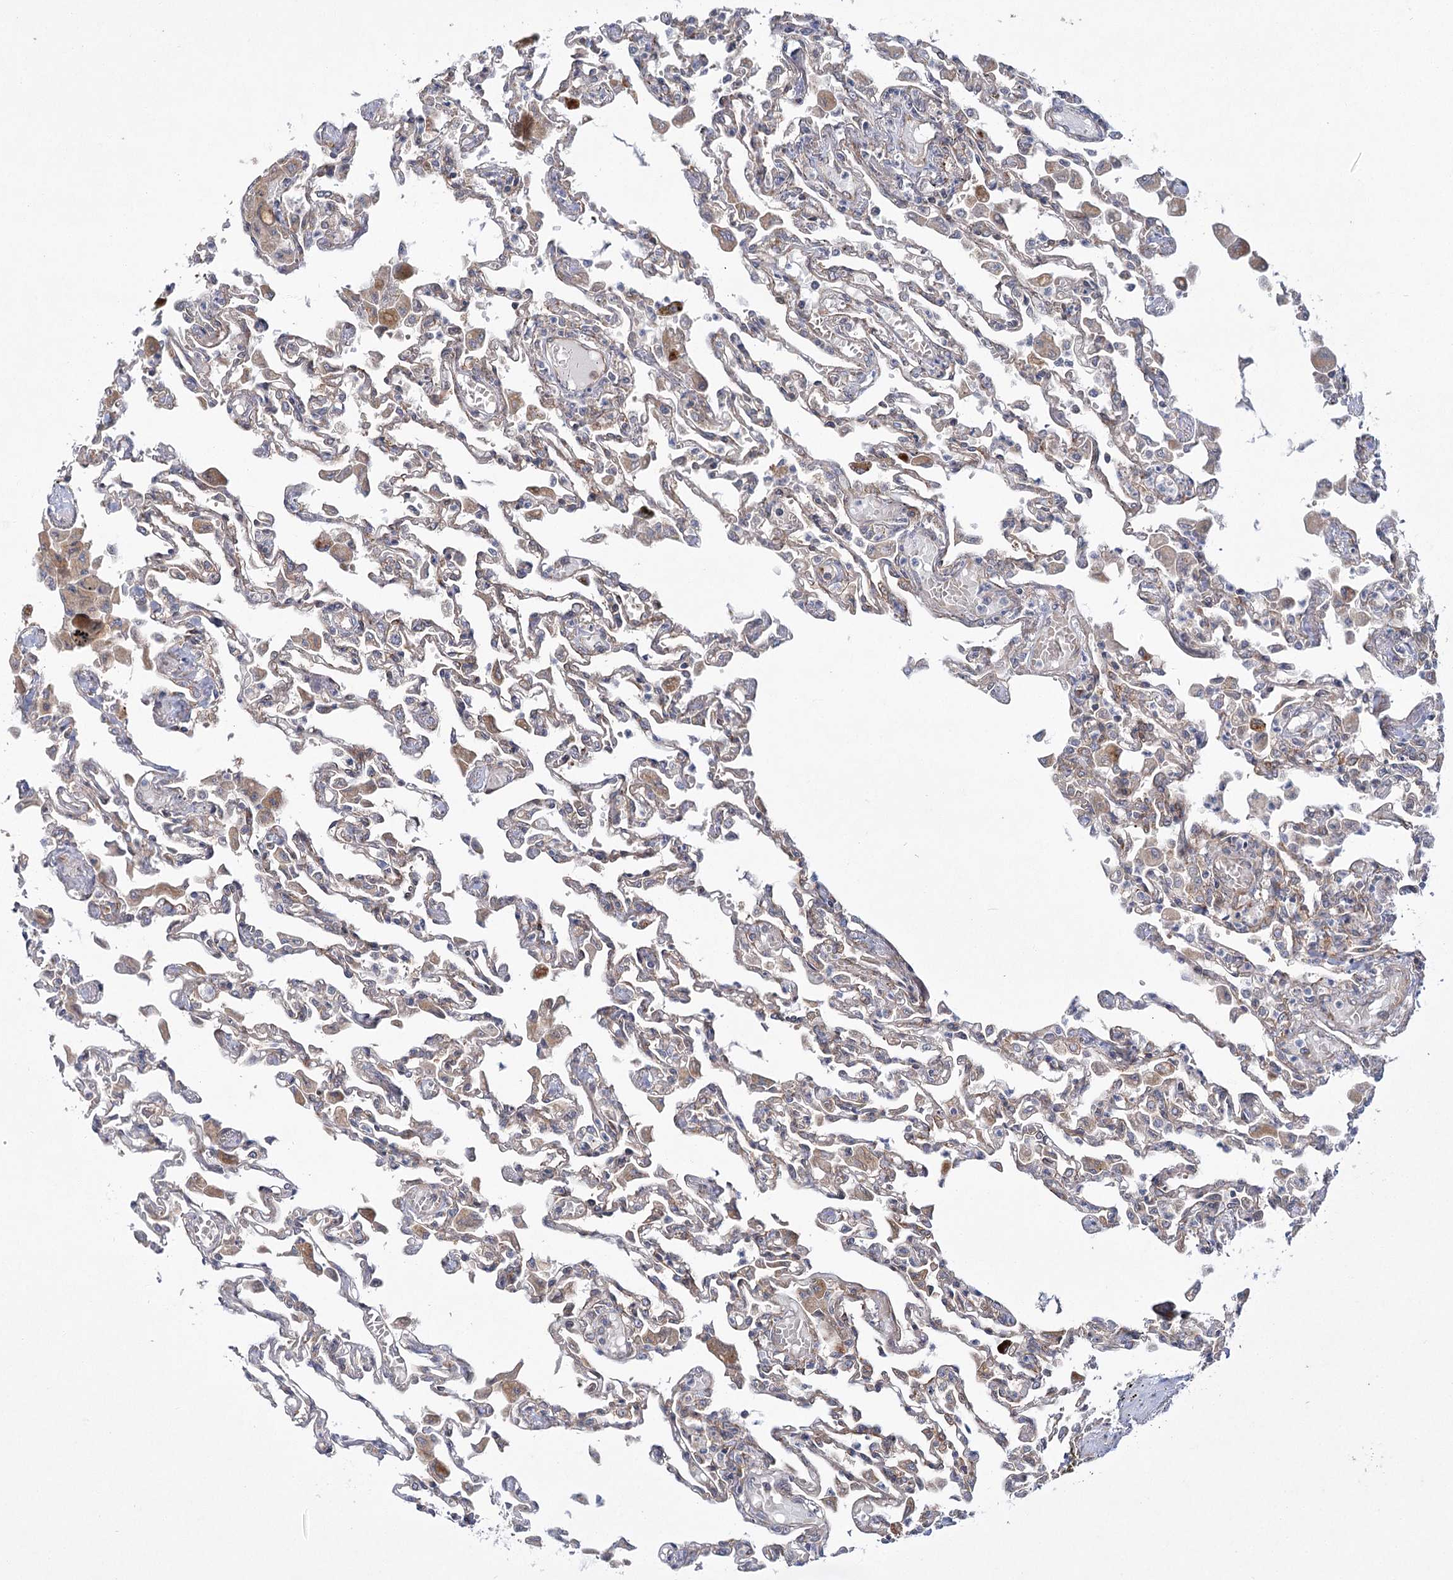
{"staining": {"intensity": "moderate", "quantity": ">75%", "location": "cytoplasmic/membranous"}, "tissue": "lung", "cell_type": "Alveolar cells", "image_type": "normal", "snomed": [{"axis": "morphology", "description": "Normal tissue, NOS"}, {"axis": "topography", "description": "Bronchus"}, {"axis": "topography", "description": "Lung"}], "caption": "IHC of unremarkable lung reveals medium levels of moderate cytoplasmic/membranous staining in approximately >75% of alveolar cells.", "gene": "VWA2", "patient": {"sex": "female", "age": 49}}